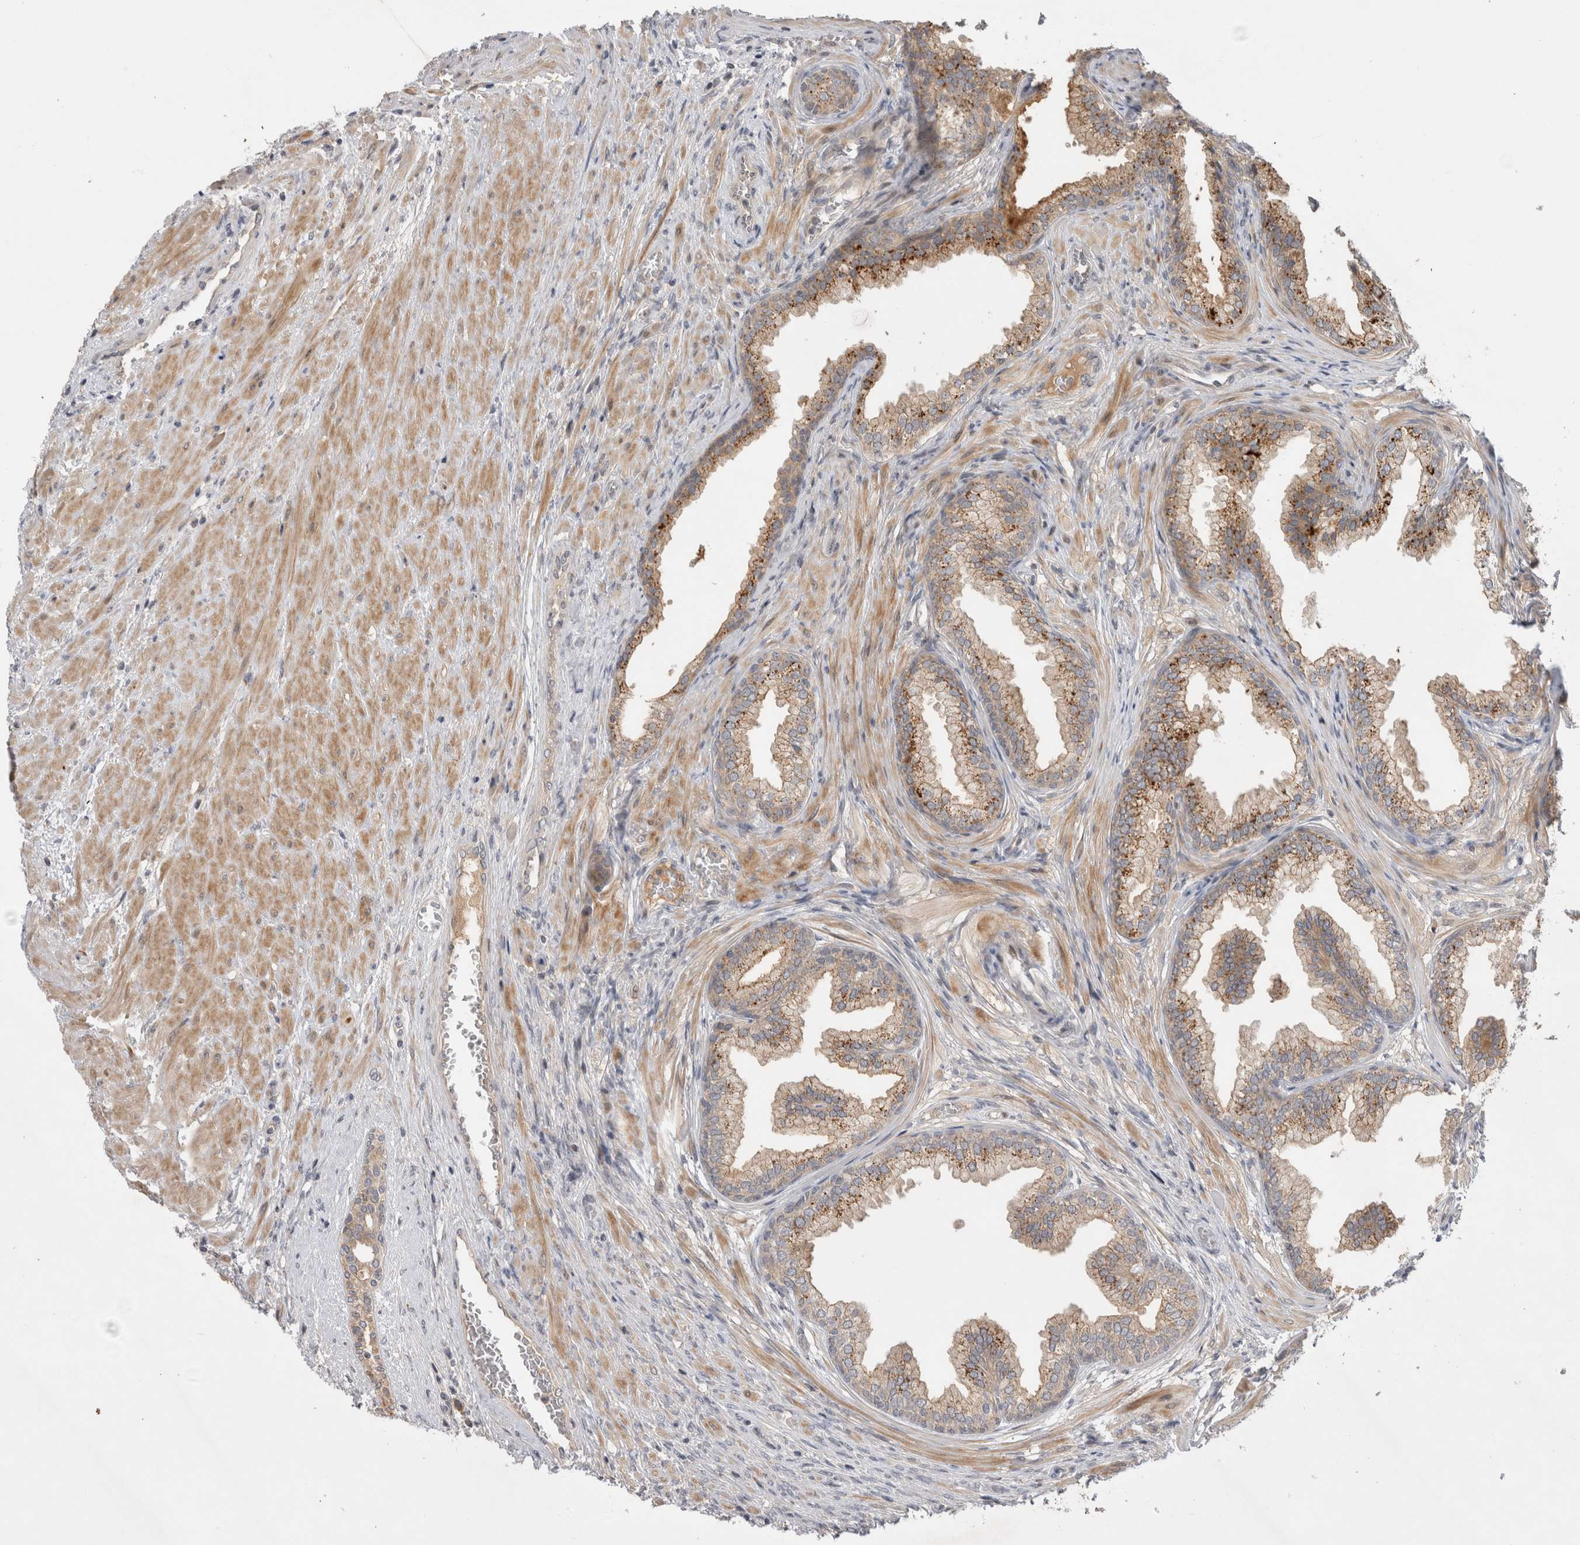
{"staining": {"intensity": "moderate", "quantity": ">75%", "location": "cytoplasmic/membranous"}, "tissue": "prostate", "cell_type": "Glandular cells", "image_type": "normal", "snomed": [{"axis": "morphology", "description": "Normal tissue, NOS"}, {"axis": "topography", "description": "Prostate"}], "caption": "A high-resolution image shows IHC staining of benign prostate, which shows moderate cytoplasmic/membranous positivity in about >75% of glandular cells.", "gene": "PLEKHM1", "patient": {"sex": "male", "age": 76}}